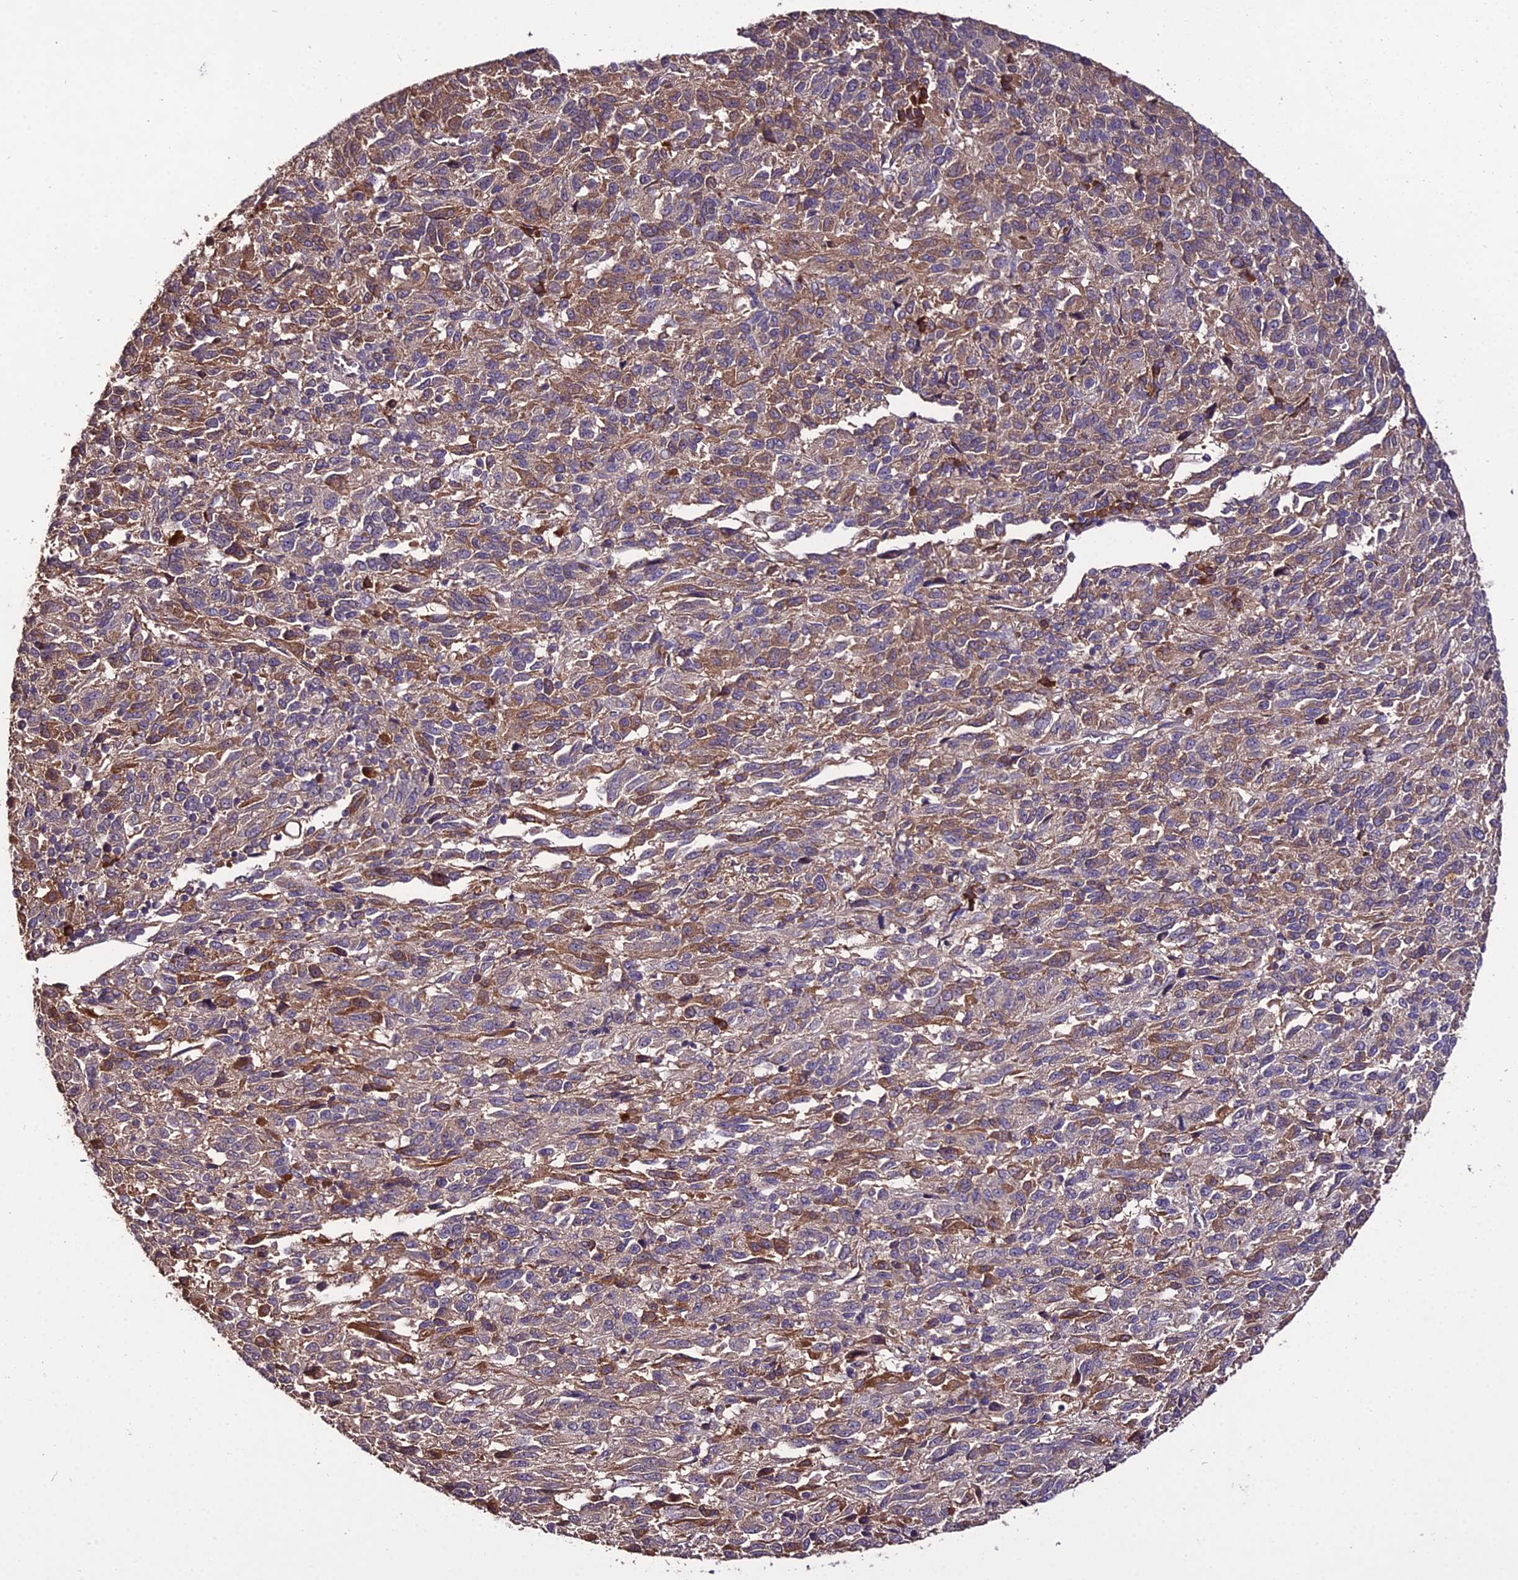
{"staining": {"intensity": "weak", "quantity": "<25%", "location": "cytoplasmic/membranous"}, "tissue": "melanoma", "cell_type": "Tumor cells", "image_type": "cancer", "snomed": [{"axis": "morphology", "description": "Malignant melanoma, Metastatic site"}, {"axis": "topography", "description": "Lung"}], "caption": "An IHC image of melanoma is shown. There is no staining in tumor cells of melanoma.", "gene": "KCTD16", "patient": {"sex": "male", "age": 64}}